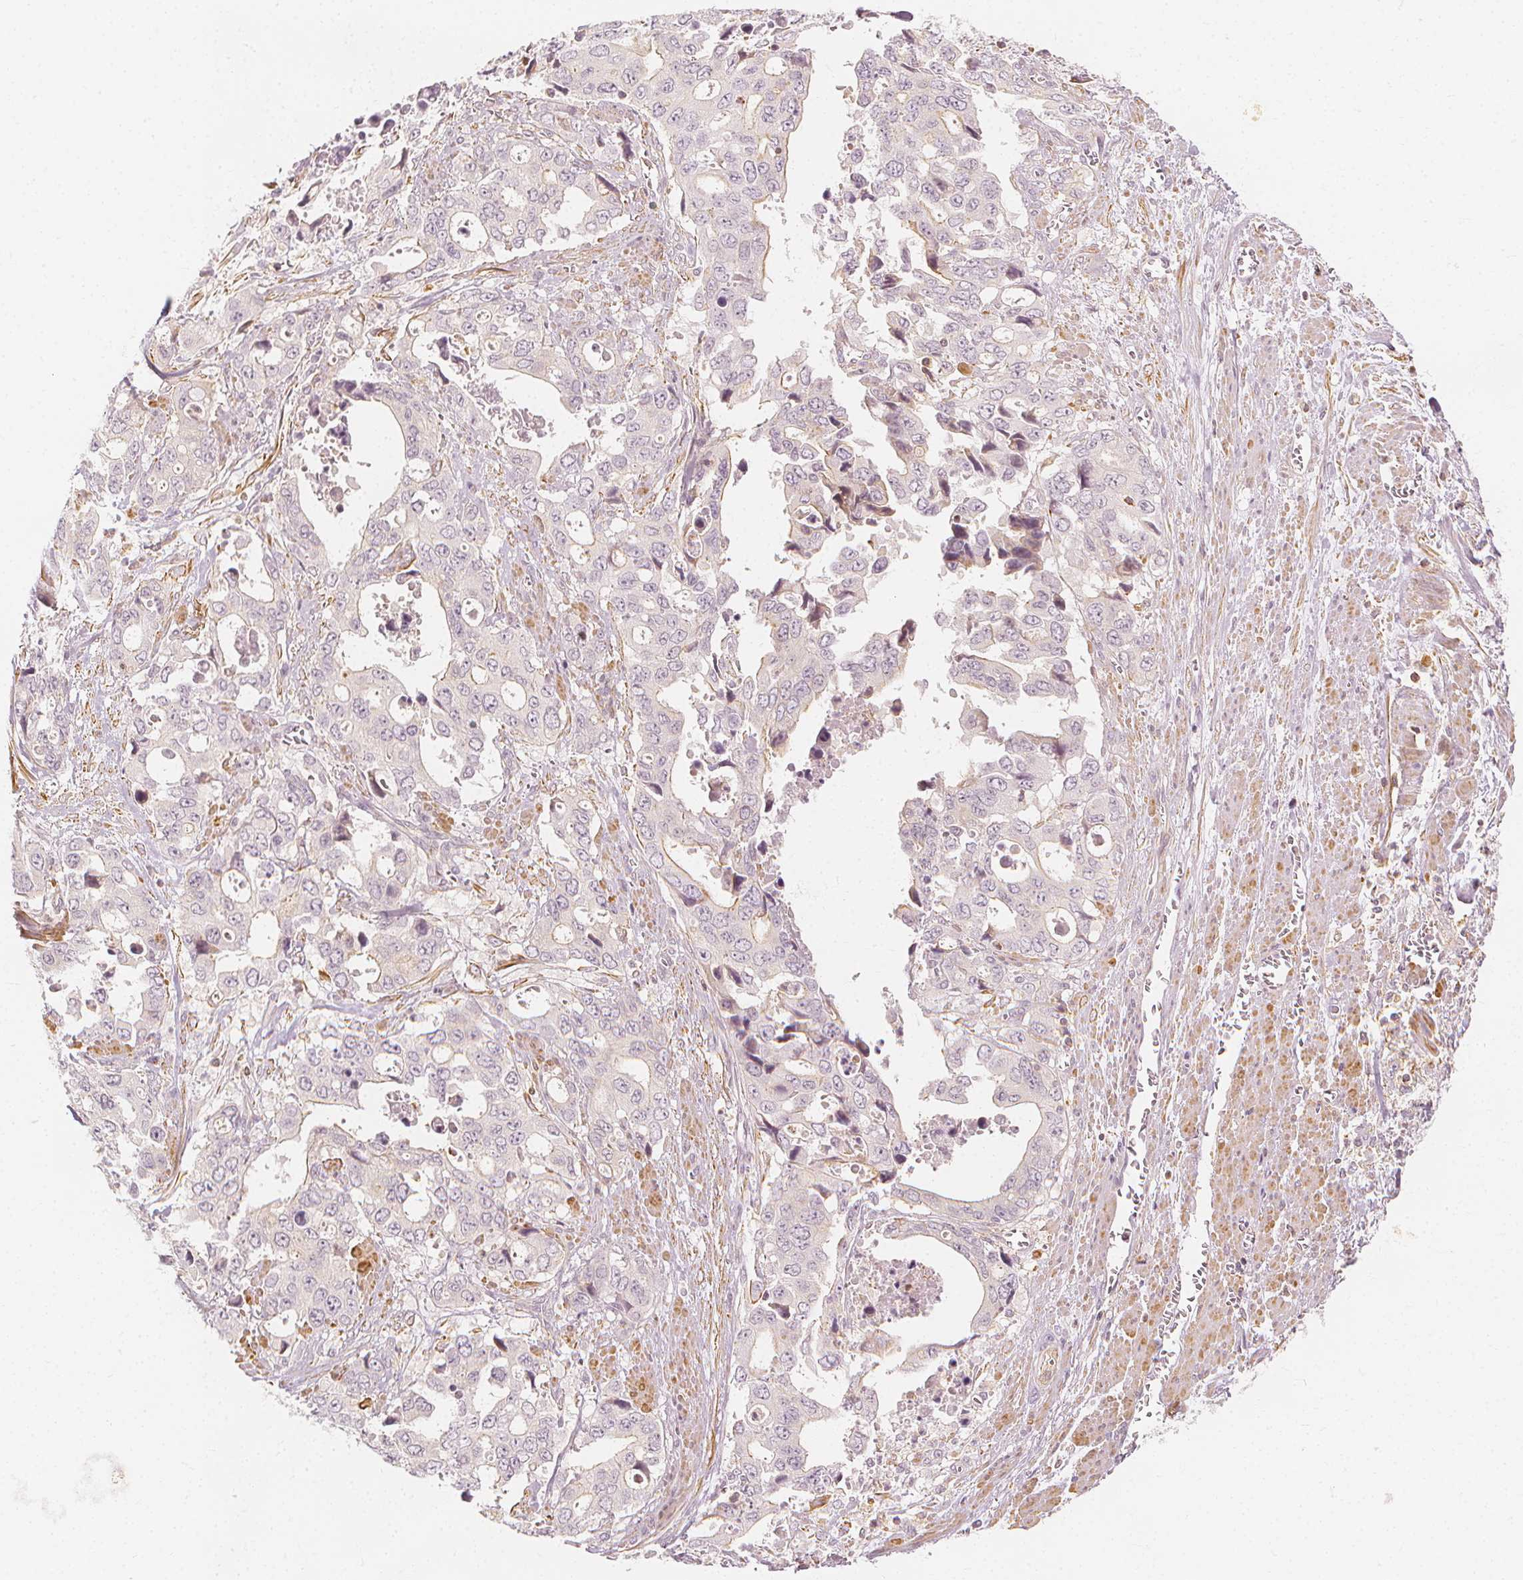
{"staining": {"intensity": "weak", "quantity": "<25%", "location": "cytoplasmic/membranous"}, "tissue": "stomach cancer", "cell_type": "Tumor cells", "image_type": "cancer", "snomed": [{"axis": "morphology", "description": "Adenocarcinoma, NOS"}, {"axis": "topography", "description": "Stomach, upper"}], "caption": "This is a histopathology image of immunohistochemistry (IHC) staining of adenocarcinoma (stomach), which shows no expression in tumor cells.", "gene": "ARHGAP26", "patient": {"sex": "male", "age": 74}}